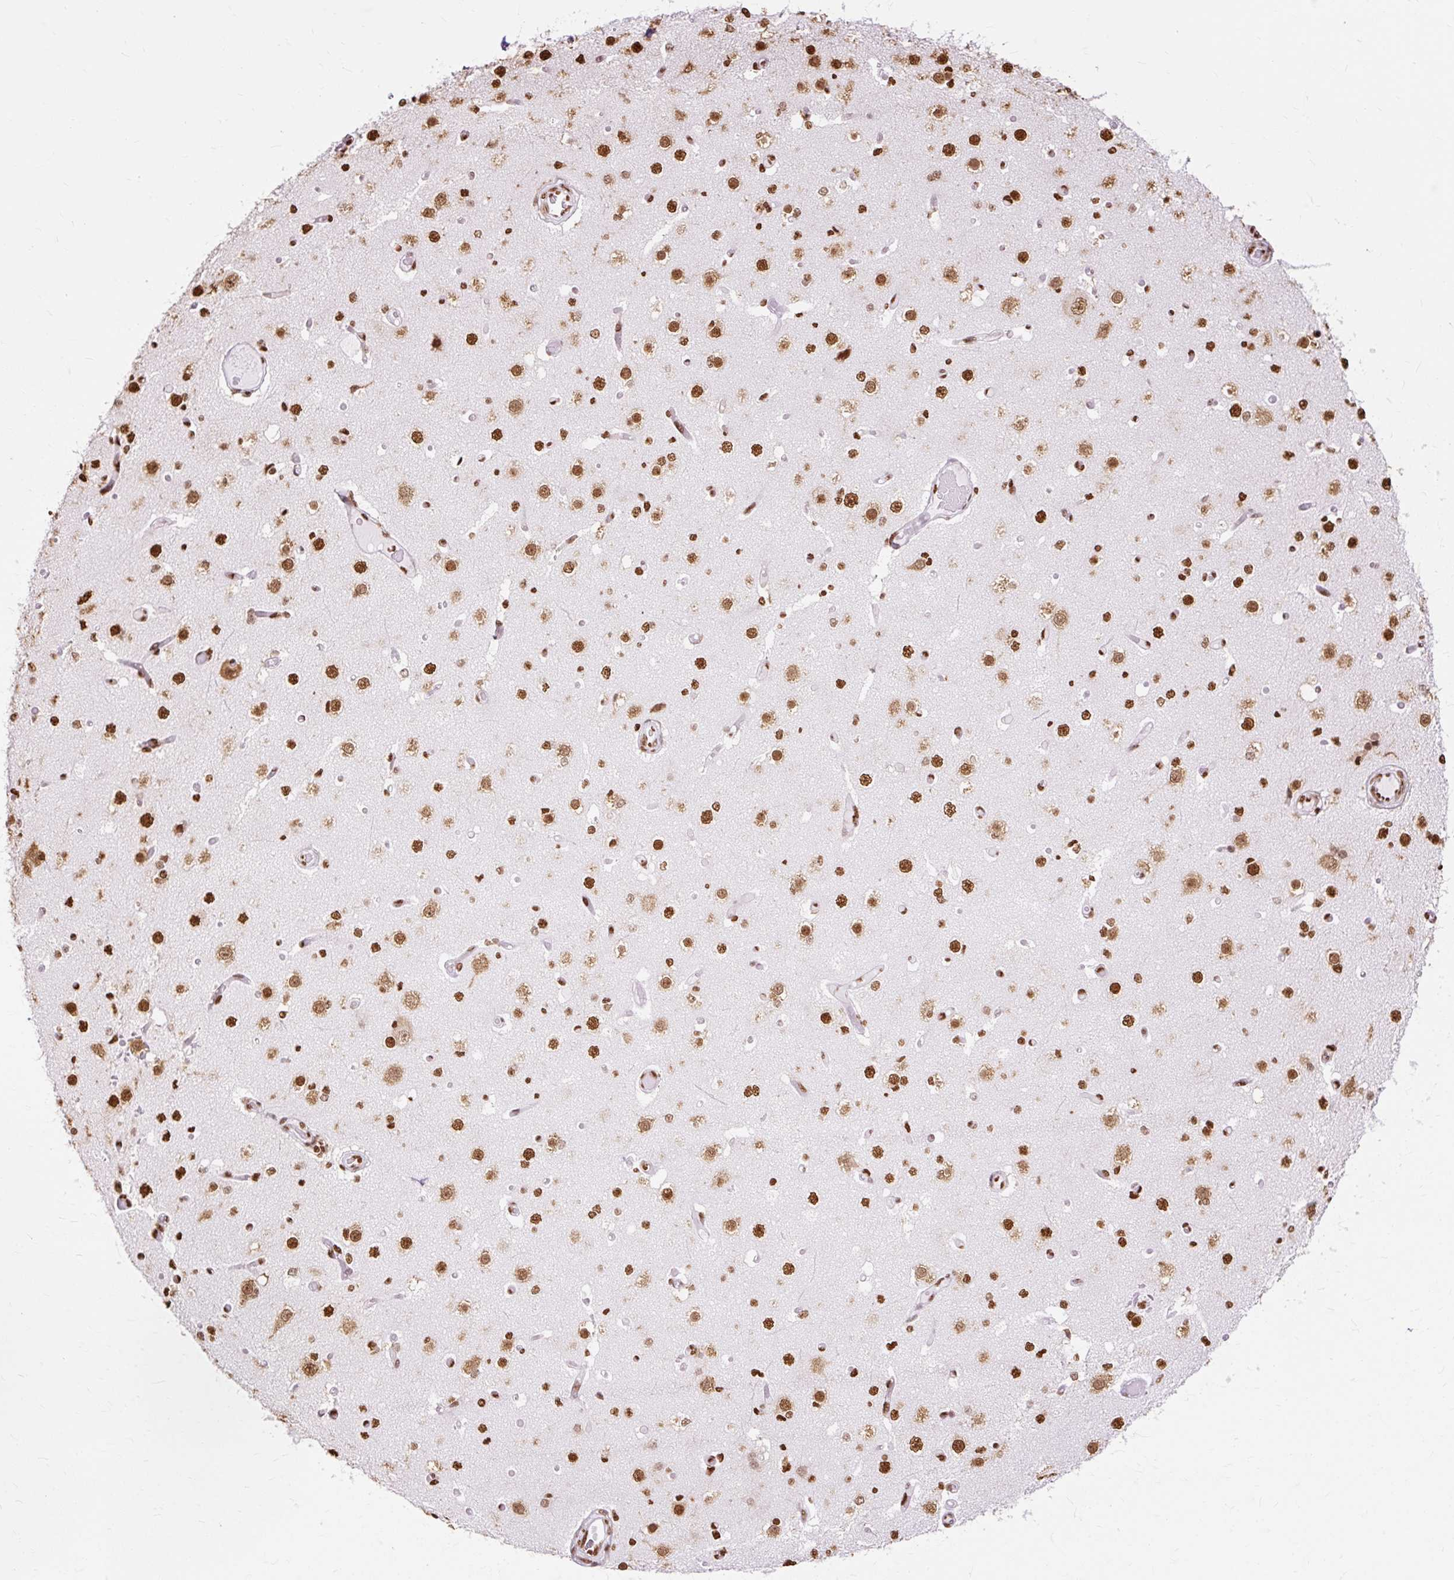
{"staining": {"intensity": "moderate", "quantity": ">75%", "location": "nuclear"}, "tissue": "cerebral cortex", "cell_type": "Endothelial cells", "image_type": "normal", "snomed": [{"axis": "morphology", "description": "Normal tissue, NOS"}, {"axis": "morphology", "description": "Inflammation, NOS"}, {"axis": "topography", "description": "Cerebral cortex"}], "caption": "Protein staining of normal cerebral cortex exhibits moderate nuclear positivity in approximately >75% of endothelial cells.", "gene": "XRCC6", "patient": {"sex": "male", "age": 6}}